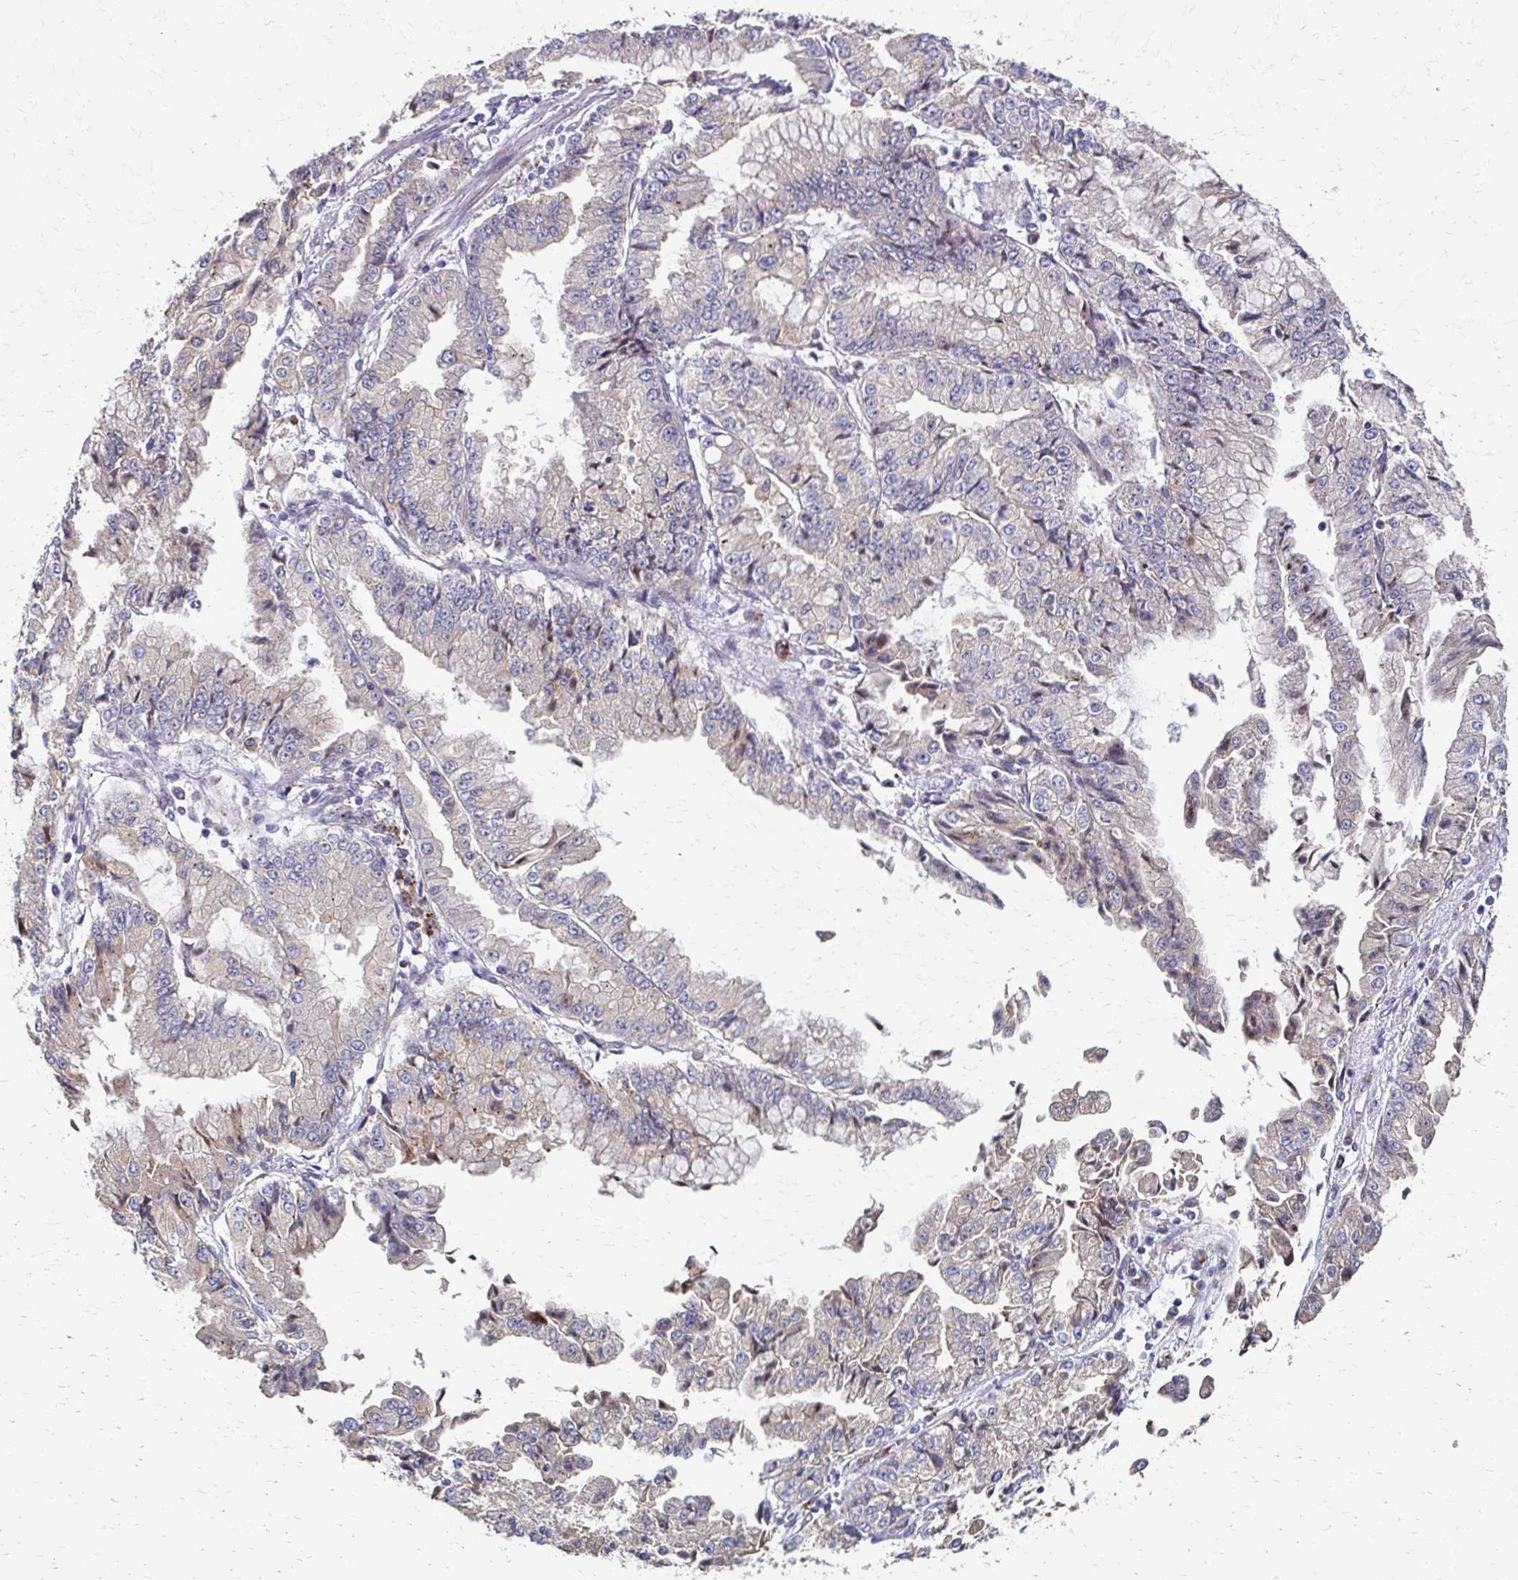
{"staining": {"intensity": "weak", "quantity": "25%-75%", "location": "cytoplasmic/membranous"}, "tissue": "stomach cancer", "cell_type": "Tumor cells", "image_type": "cancer", "snomed": [{"axis": "morphology", "description": "Adenocarcinoma, NOS"}, {"axis": "topography", "description": "Stomach, upper"}], "caption": "Immunohistochemistry of human stomach cancer (adenocarcinoma) exhibits low levels of weak cytoplasmic/membranous expression in about 25%-75% of tumor cells. The staining is performed using DAB (3,3'-diaminobenzidine) brown chromogen to label protein expression. The nuclei are counter-stained blue using hematoxylin.", "gene": "SKA2", "patient": {"sex": "female", "age": 74}}